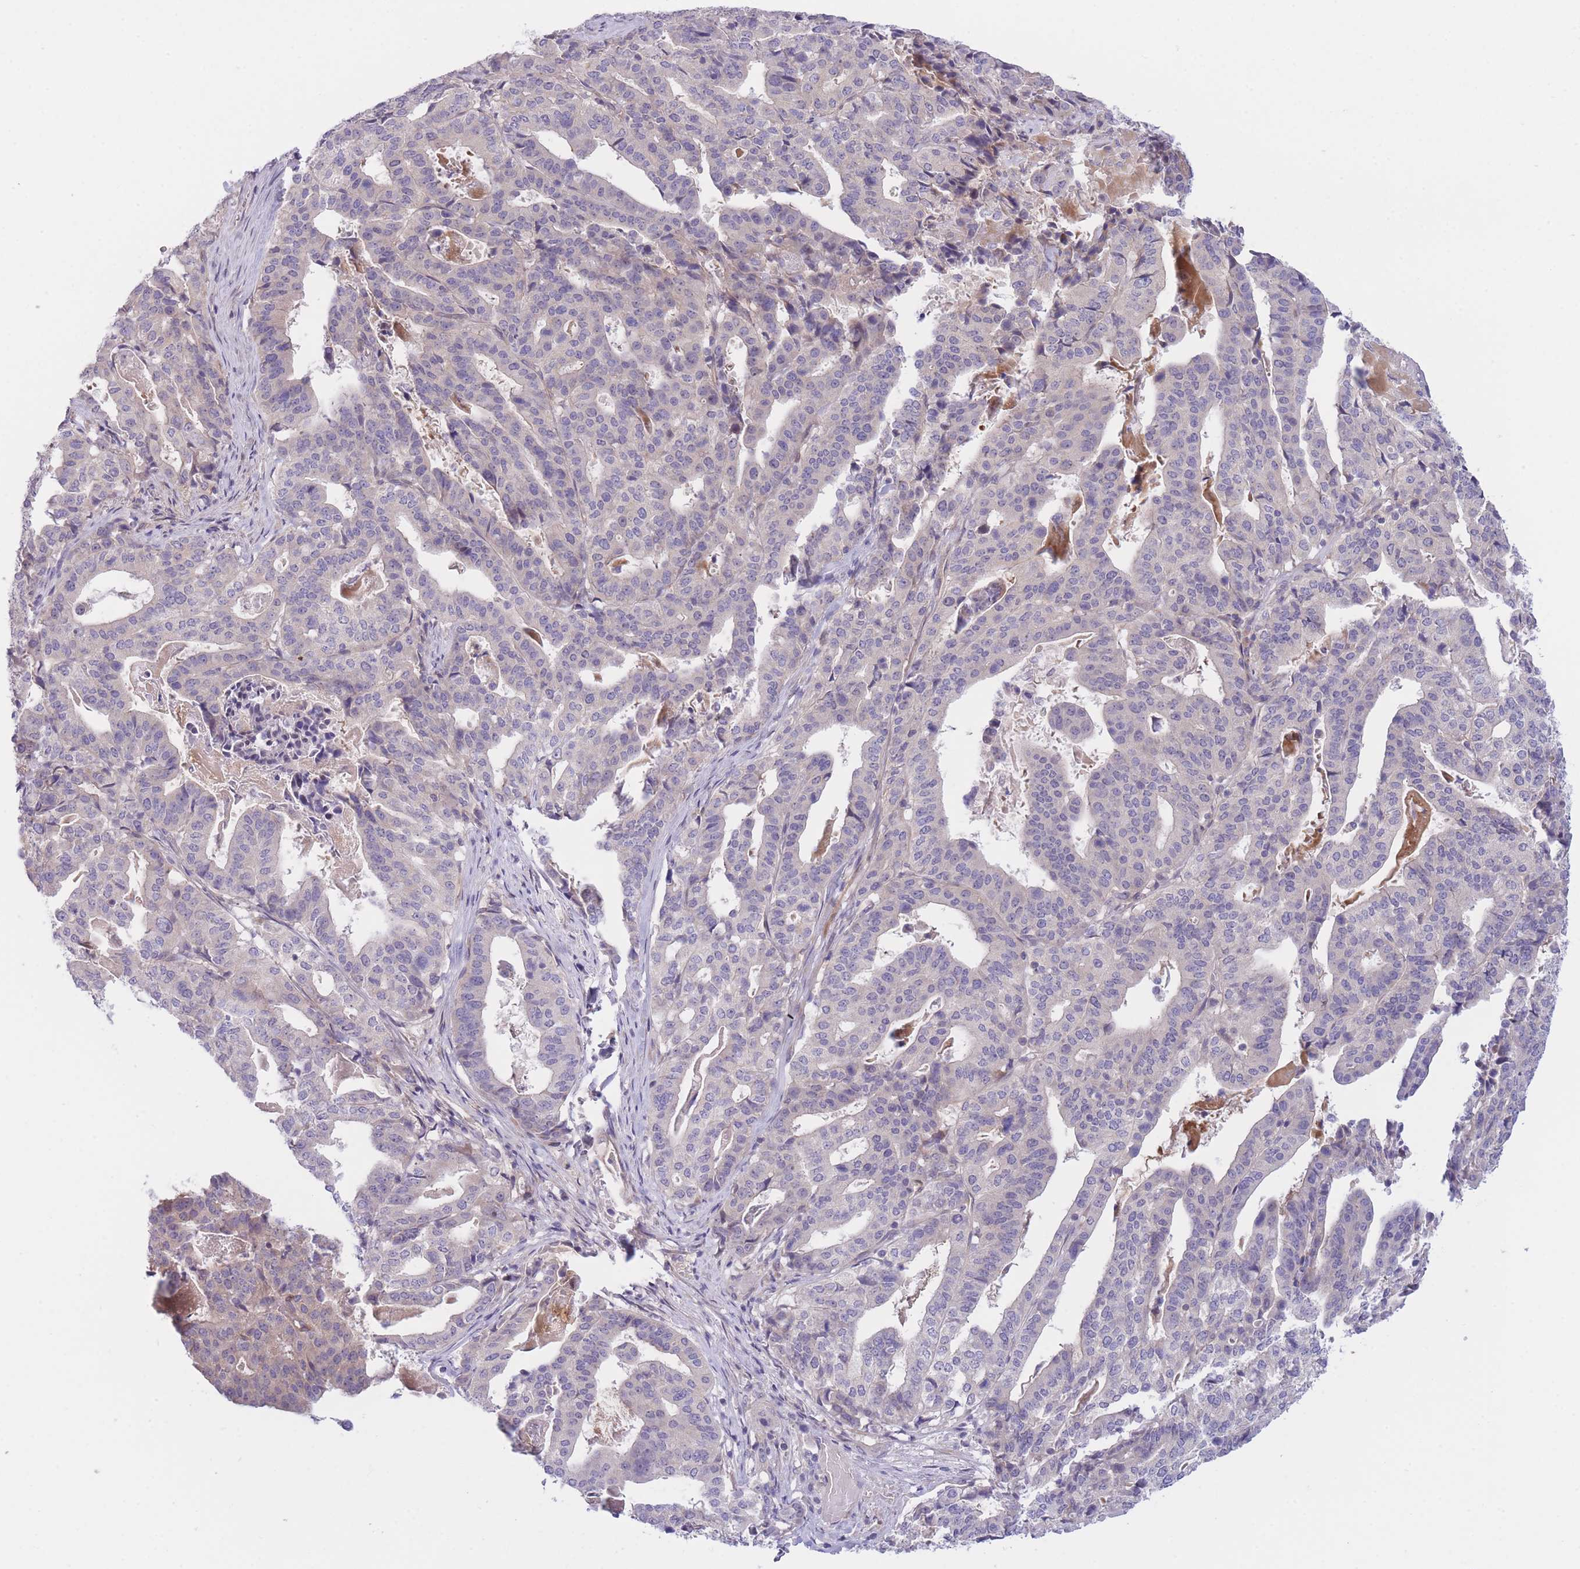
{"staining": {"intensity": "negative", "quantity": "none", "location": "none"}, "tissue": "stomach cancer", "cell_type": "Tumor cells", "image_type": "cancer", "snomed": [{"axis": "morphology", "description": "Adenocarcinoma, NOS"}, {"axis": "topography", "description": "Stomach"}], "caption": "This is a image of immunohistochemistry (IHC) staining of stomach adenocarcinoma, which shows no staining in tumor cells.", "gene": "CDC25B", "patient": {"sex": "male", "age": 48}}